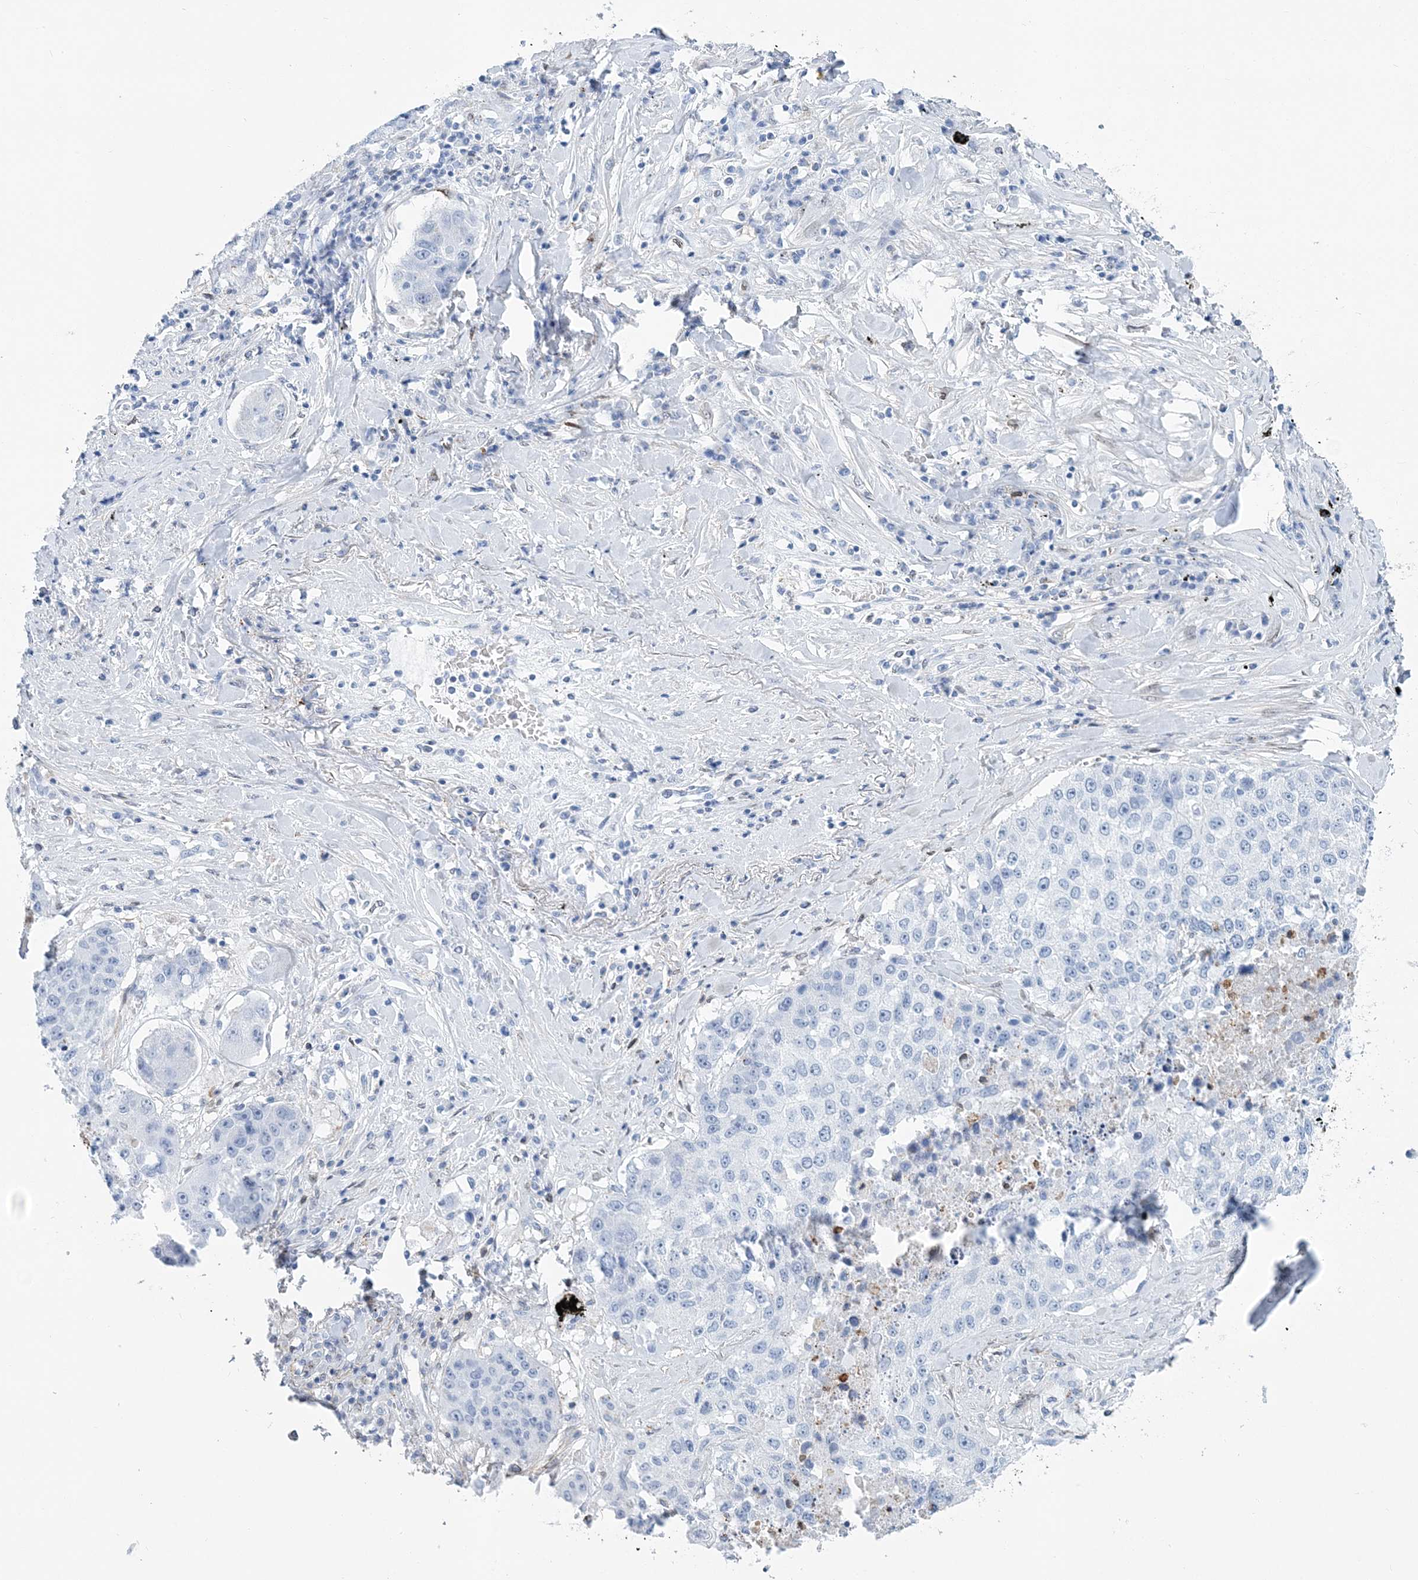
{"staining": {"intensity": "negative", "quantity": "none", "location": "none"}, "tissue": "lung cancer", "cell_type": "Tumor cells", "image_type": "cancer", "snomed": [{"axis": "morphology", "description": "Squamous cell carcinoma, NOS"}, {"axis": "topography", "description": "Lung"}], "caption": "Tumor cells show no significant protein staining in lung cancer (squamous cell carcinoma). (Brightfield microscopy of DAB (3,3'-diaminobenzidine) immunohistochemistry (IHC) at high magnification).", "gene": "NKX6-1", "patient": {"sex": "male", "age": 61}}